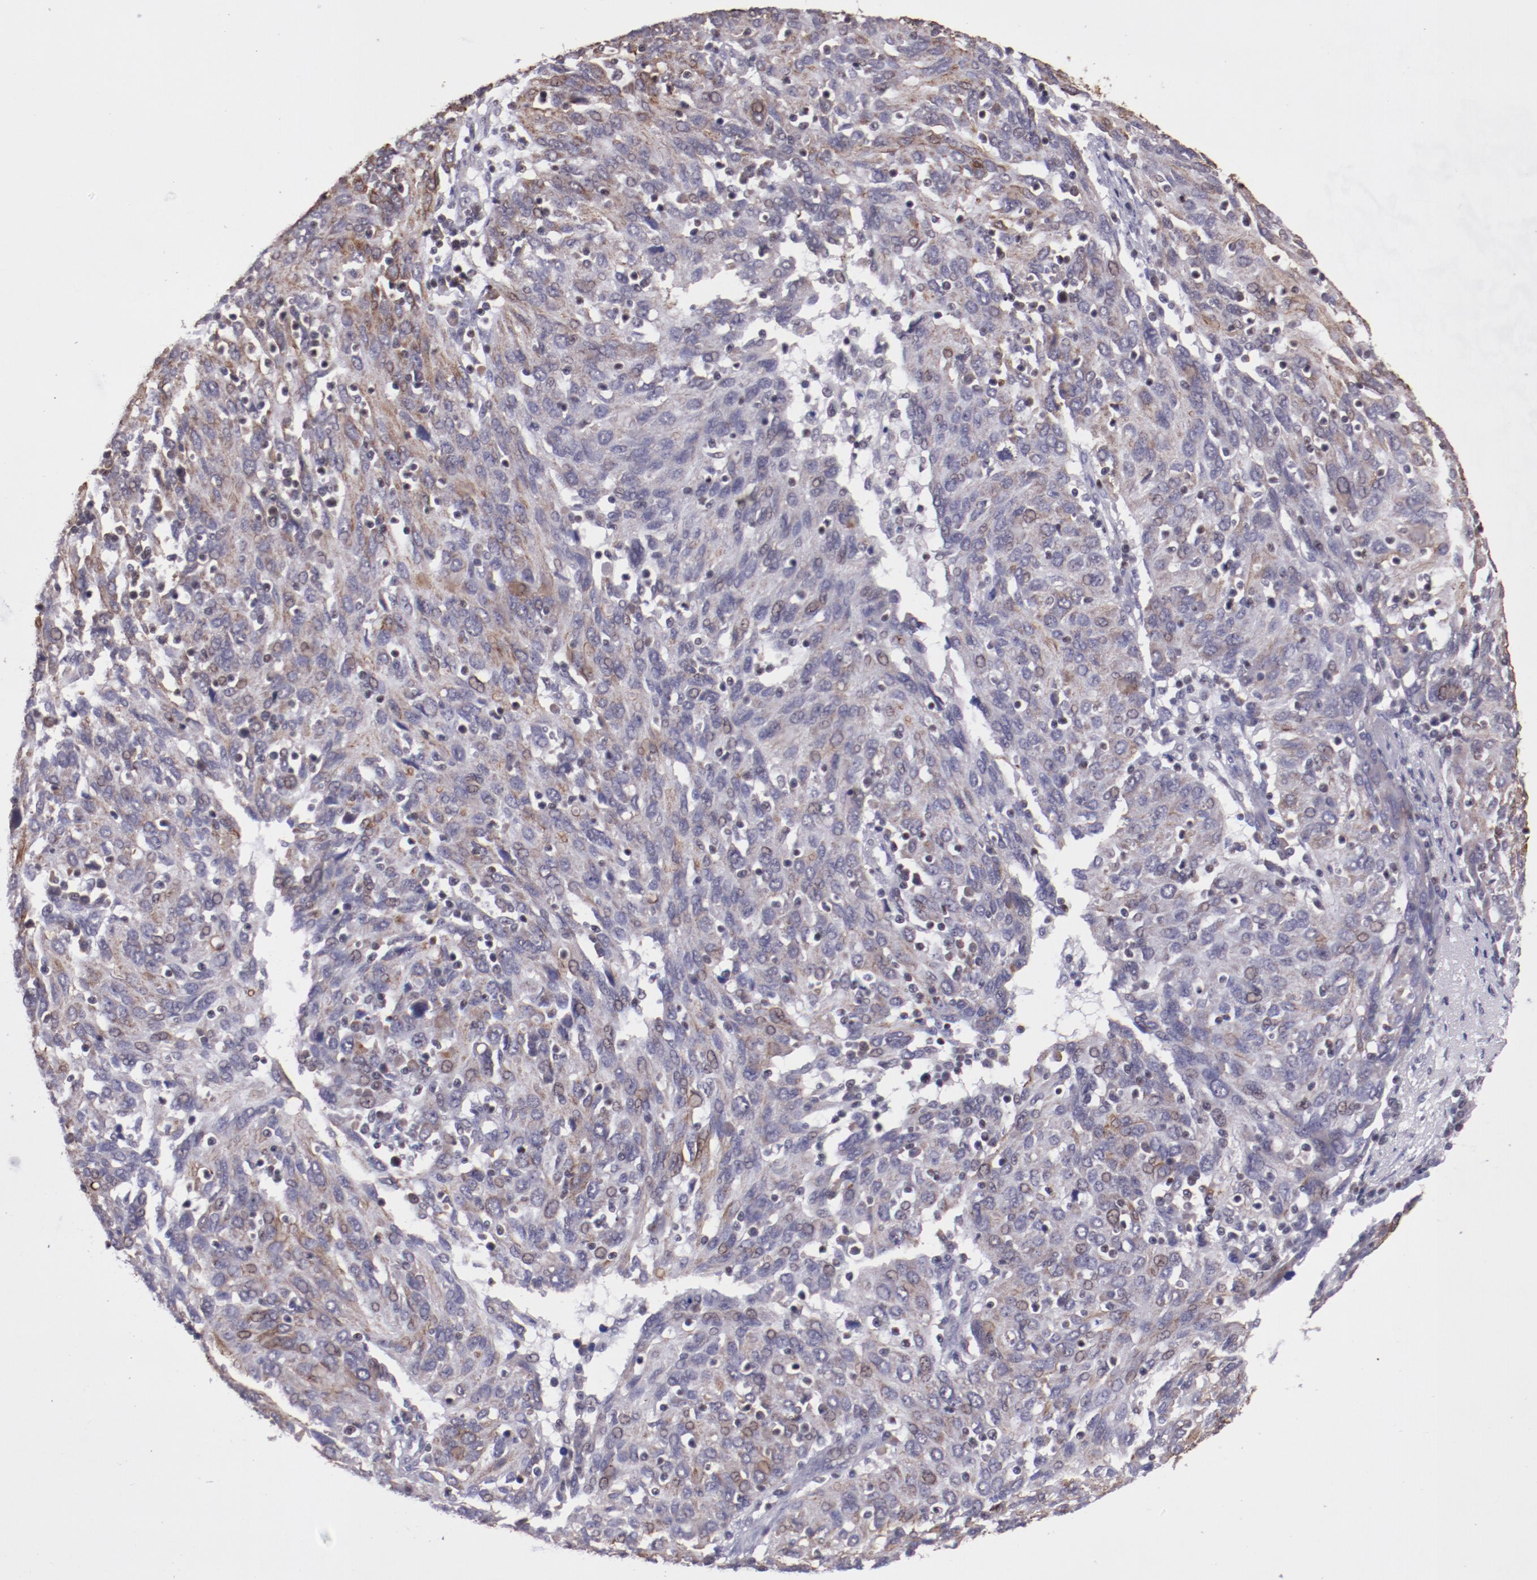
{"staining": {"intensity": "moderate", "quantity": "25%-75%", "location": "cytoplasmic/membranous"}, "tissue": "ovarian cancer", "cell_type": "Tumor cells", "image_type": "cancer", "snomed": [{"axis": "morphology", "description": "Carcinoma, endometroid"}, {"axis": "topography", "description": "Ovary"}], "caption": "DAB immunohistochemical staining of human ovarian cancer (endometroid carcinoma) shows moderate cytoplasmic/membranous protein positivity in about 25%-75% of tumor cells.", "gene": "ELF1", "patient": {"sex": "female", "age": 50}}